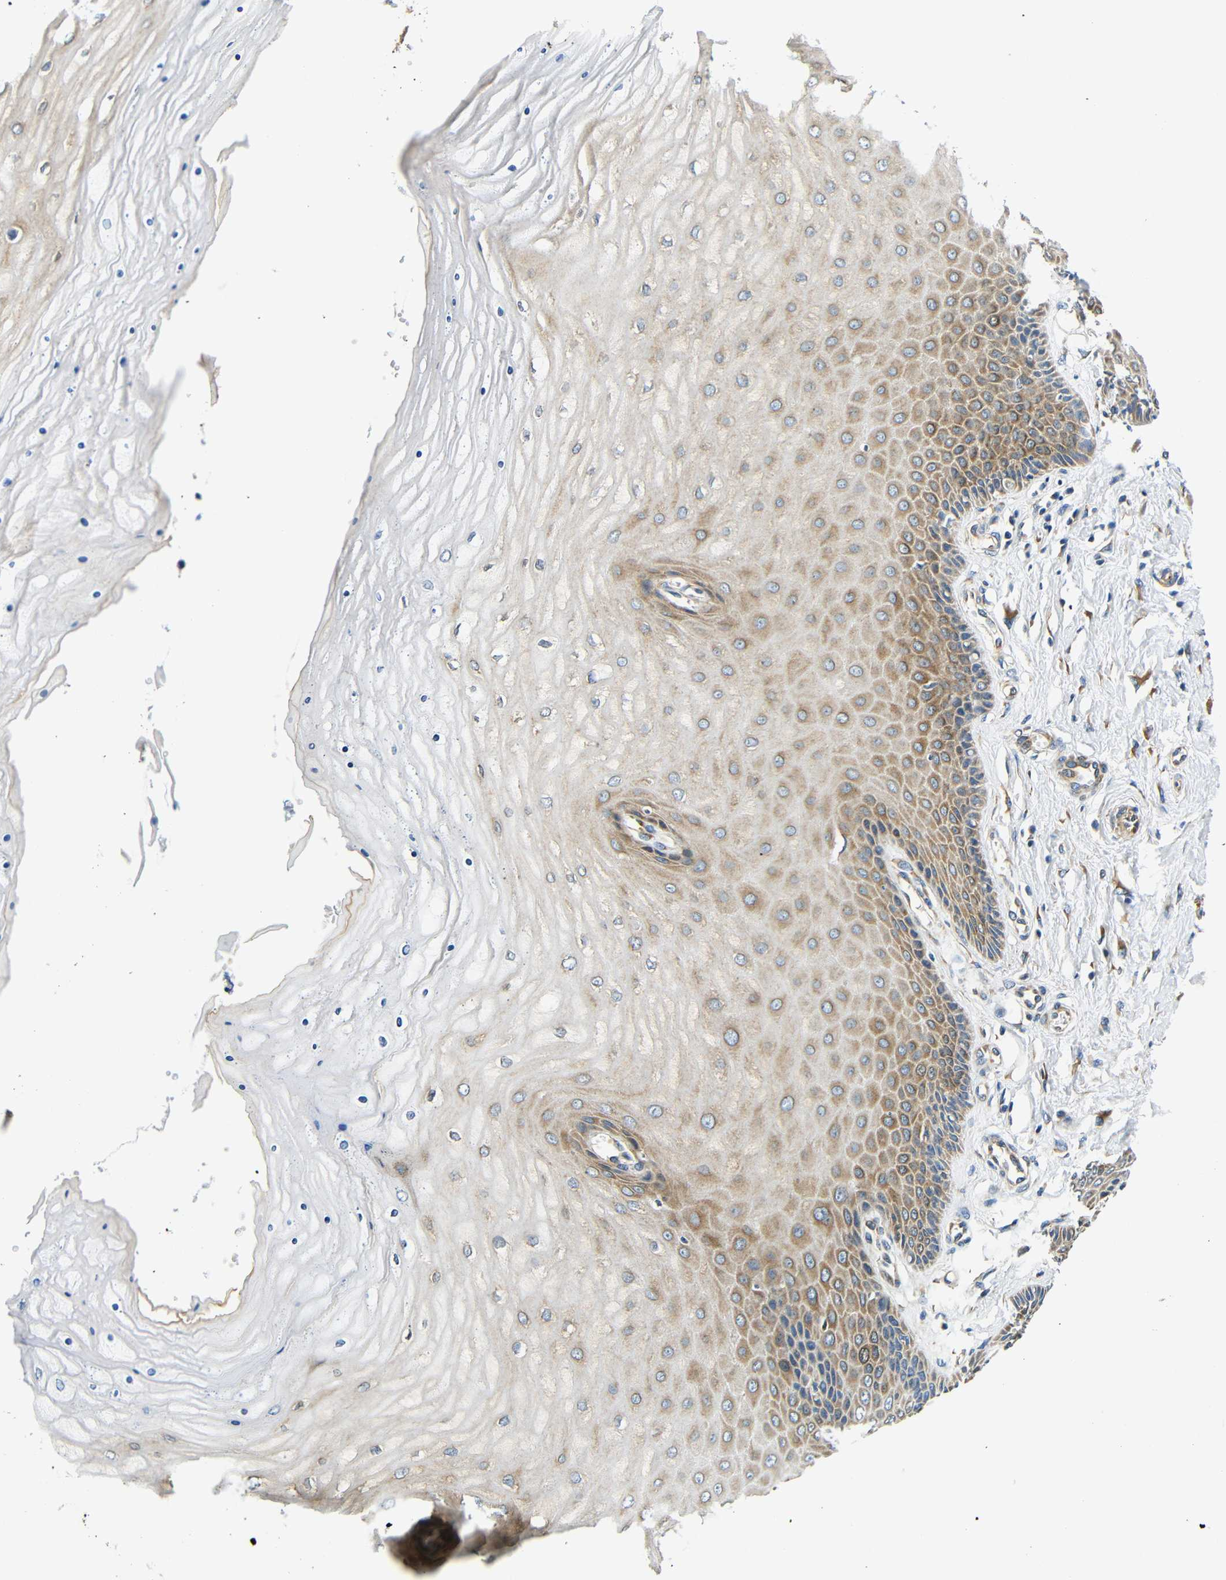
{"staining": {"intensity": "moderate", "quantity": "25%-75%", "location": "cytoplasmic/membranous"}, "tissue": "cervix", "cell_type": "Glandular cells", "image_type": "normal", "snomed": [{"axis": "morphology", "description": "Normal tissue, NOS"}, {"axis": "topography", "description": "Cervix"}], "caption": "Immunohistochemistry (DAB (3,3'-diaminobenzidine)) staining of unremarkable human cervix exhibits moderate cytoplasmic/membranous protein positivity in approximately 25%-75% of glandular cells. (Brightfield microscopy of DAB IHC at high magnification).", "gene": "VAPB", "patient": {"sex": "female", "age": 55}}